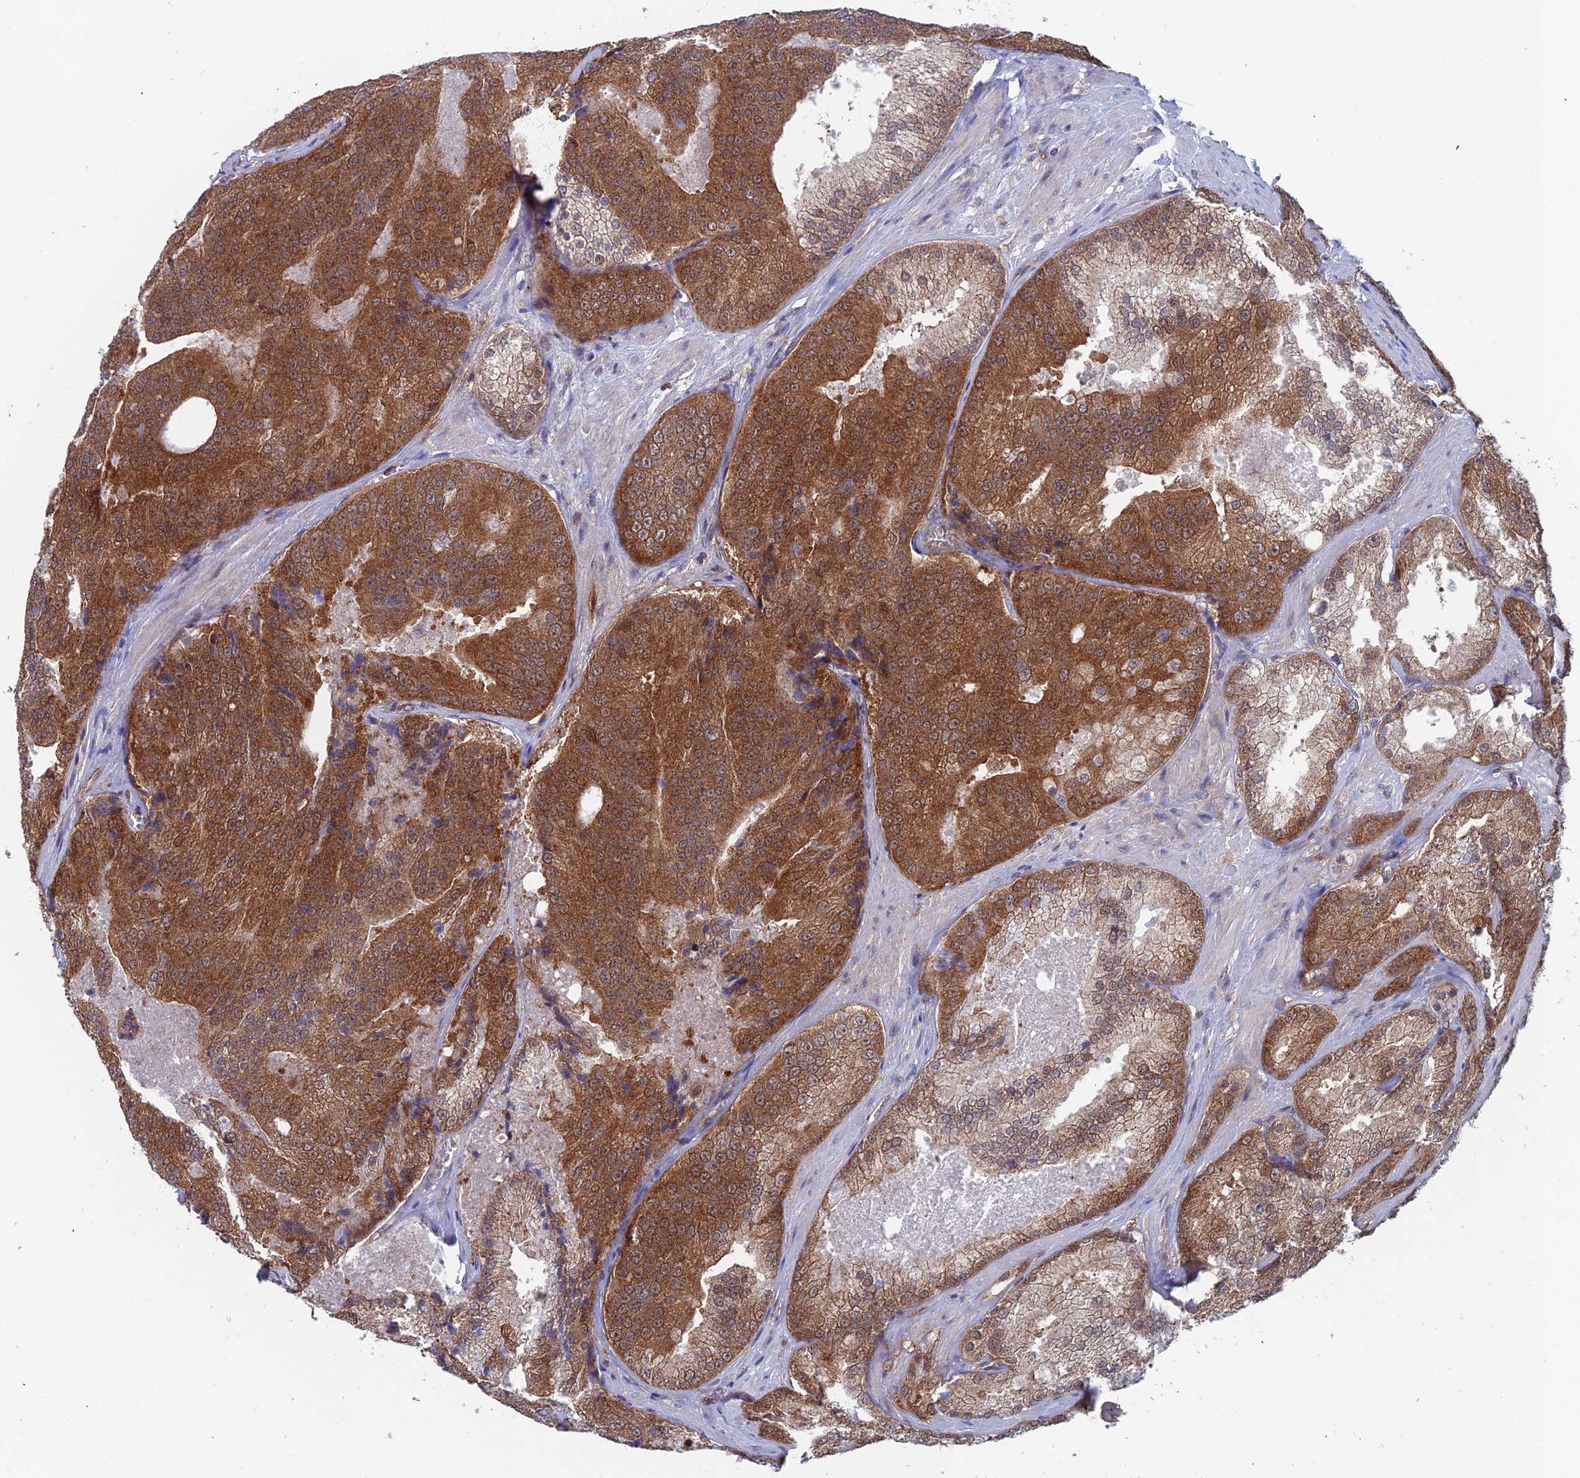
{"staining": {"intensity": "strong", "quantity": ">75%", "location": "cytoplasmic/membranous,nuclear"}, "tissue": "prostate cancer", "cell_type": "Tumor cells", "image_type": "cancer", "snomed": [{"axis": "morphology", "description": "Adenocarcinoma, High grade"}, {"axis": "topography", "description": "Prostate"}], "caption": "The micrograph demonstrates immunohistochemical staining of prostate adenocarcinoma (high-grade). There is strong cytoplasmic/membranous and nuclear staining is appreciated in about >75% of tumor cells.", "gene": "IGBP1", "patient": {"sex": "male", "age": 61}}